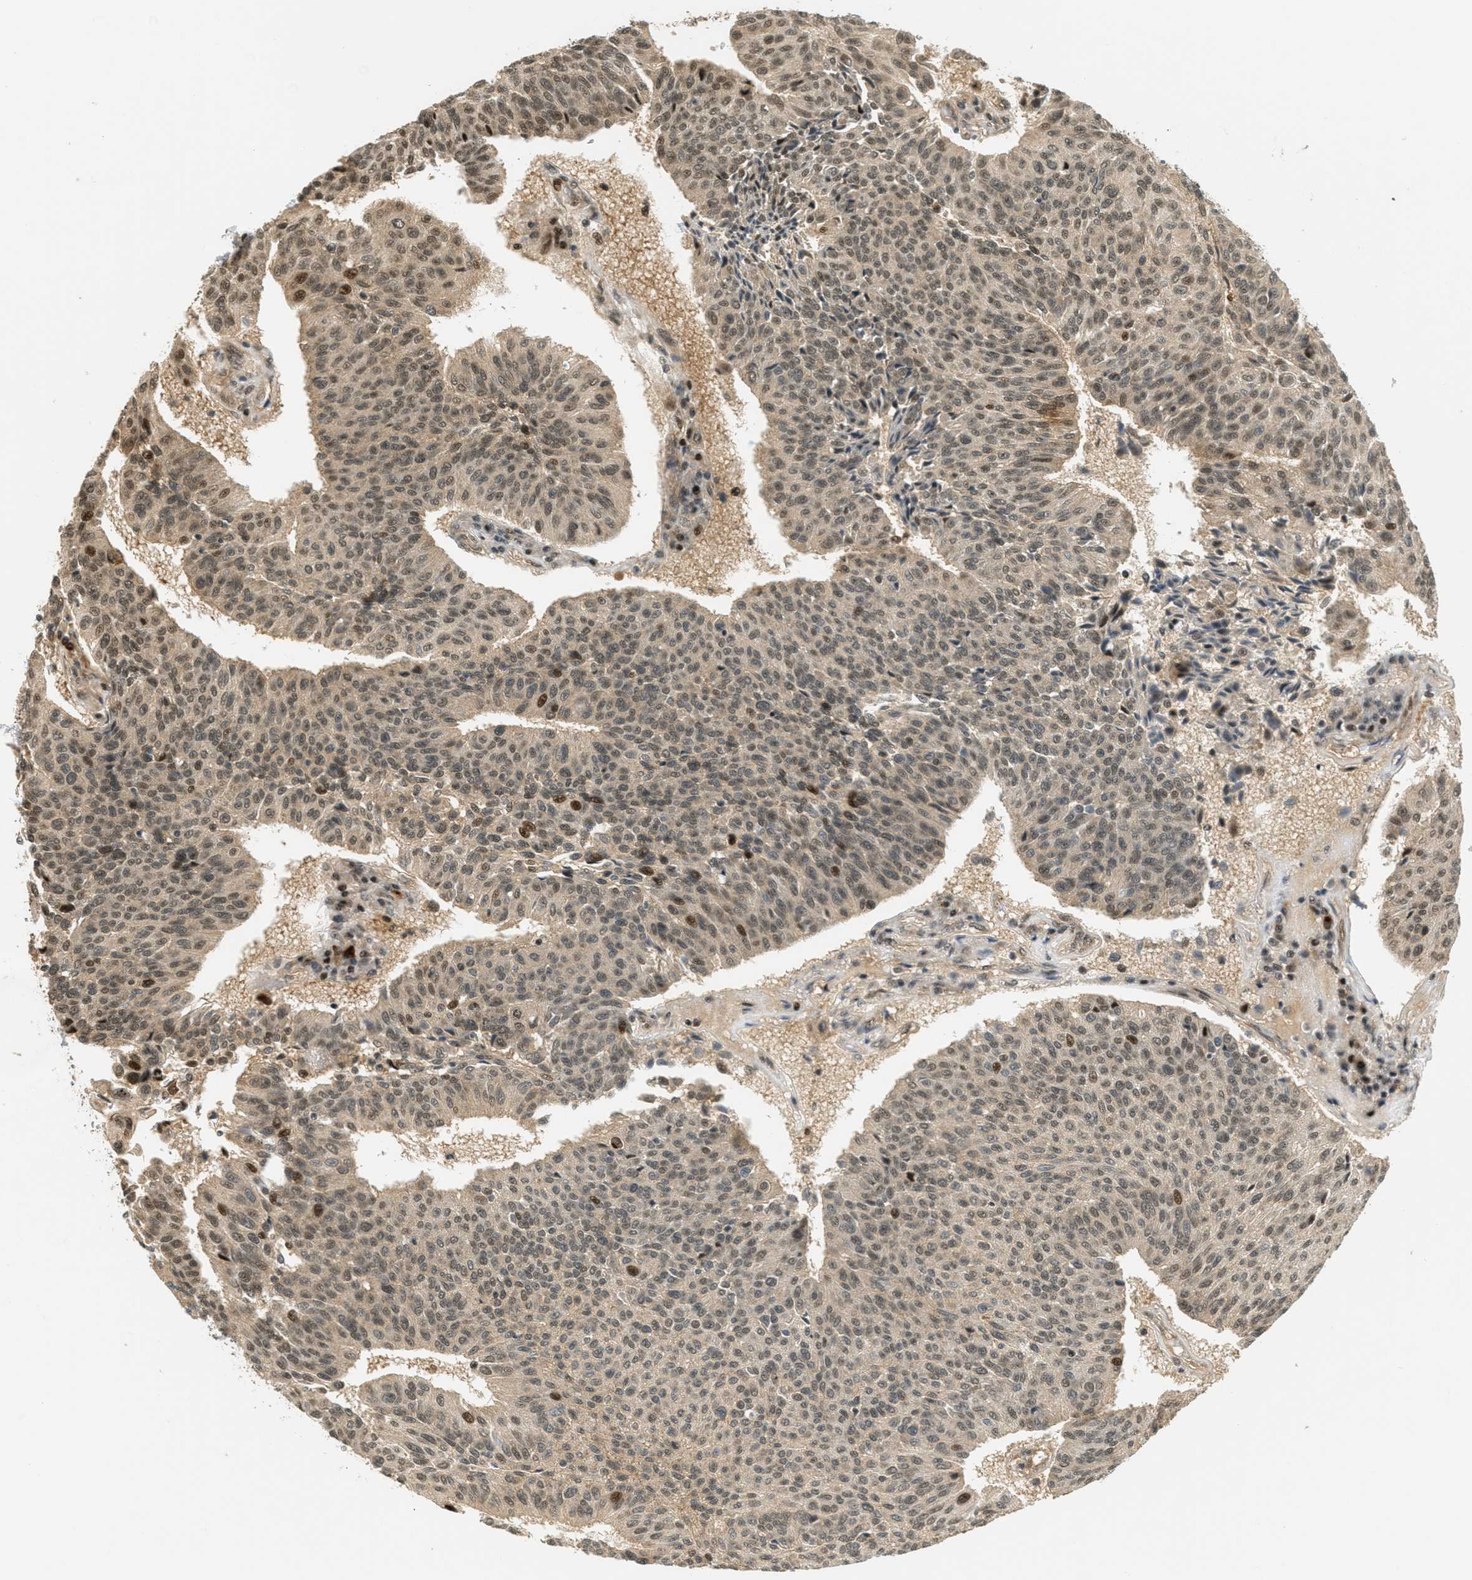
{"staining": {"intensity": "moderate", "quantity": ">75%", "location": "cytoplasmic/membranous,nuclear"}, "tissue": "urothelial cancer", "cell_type": "Tumor cells", "image_type": "cancer", "snomed": [{"axis": "morphology", "description": "Urothelial carcinoma, High grade"}, {"axis": "topography", "description": "Urinary bladder"}], "caption": "Immunohistochemical staining of high-grade urothelial carcinoma displays medium levels of moderate cytoplasmic/membranous and nuclear protein staining in about >75% of tumor cells. (DAB (3,3'-diaminobenzidine) IHC, brown staining for protein, blue staining for nuclei).", "gene": "FOXM1", "patient": {"sex": "male", "age": 66}}